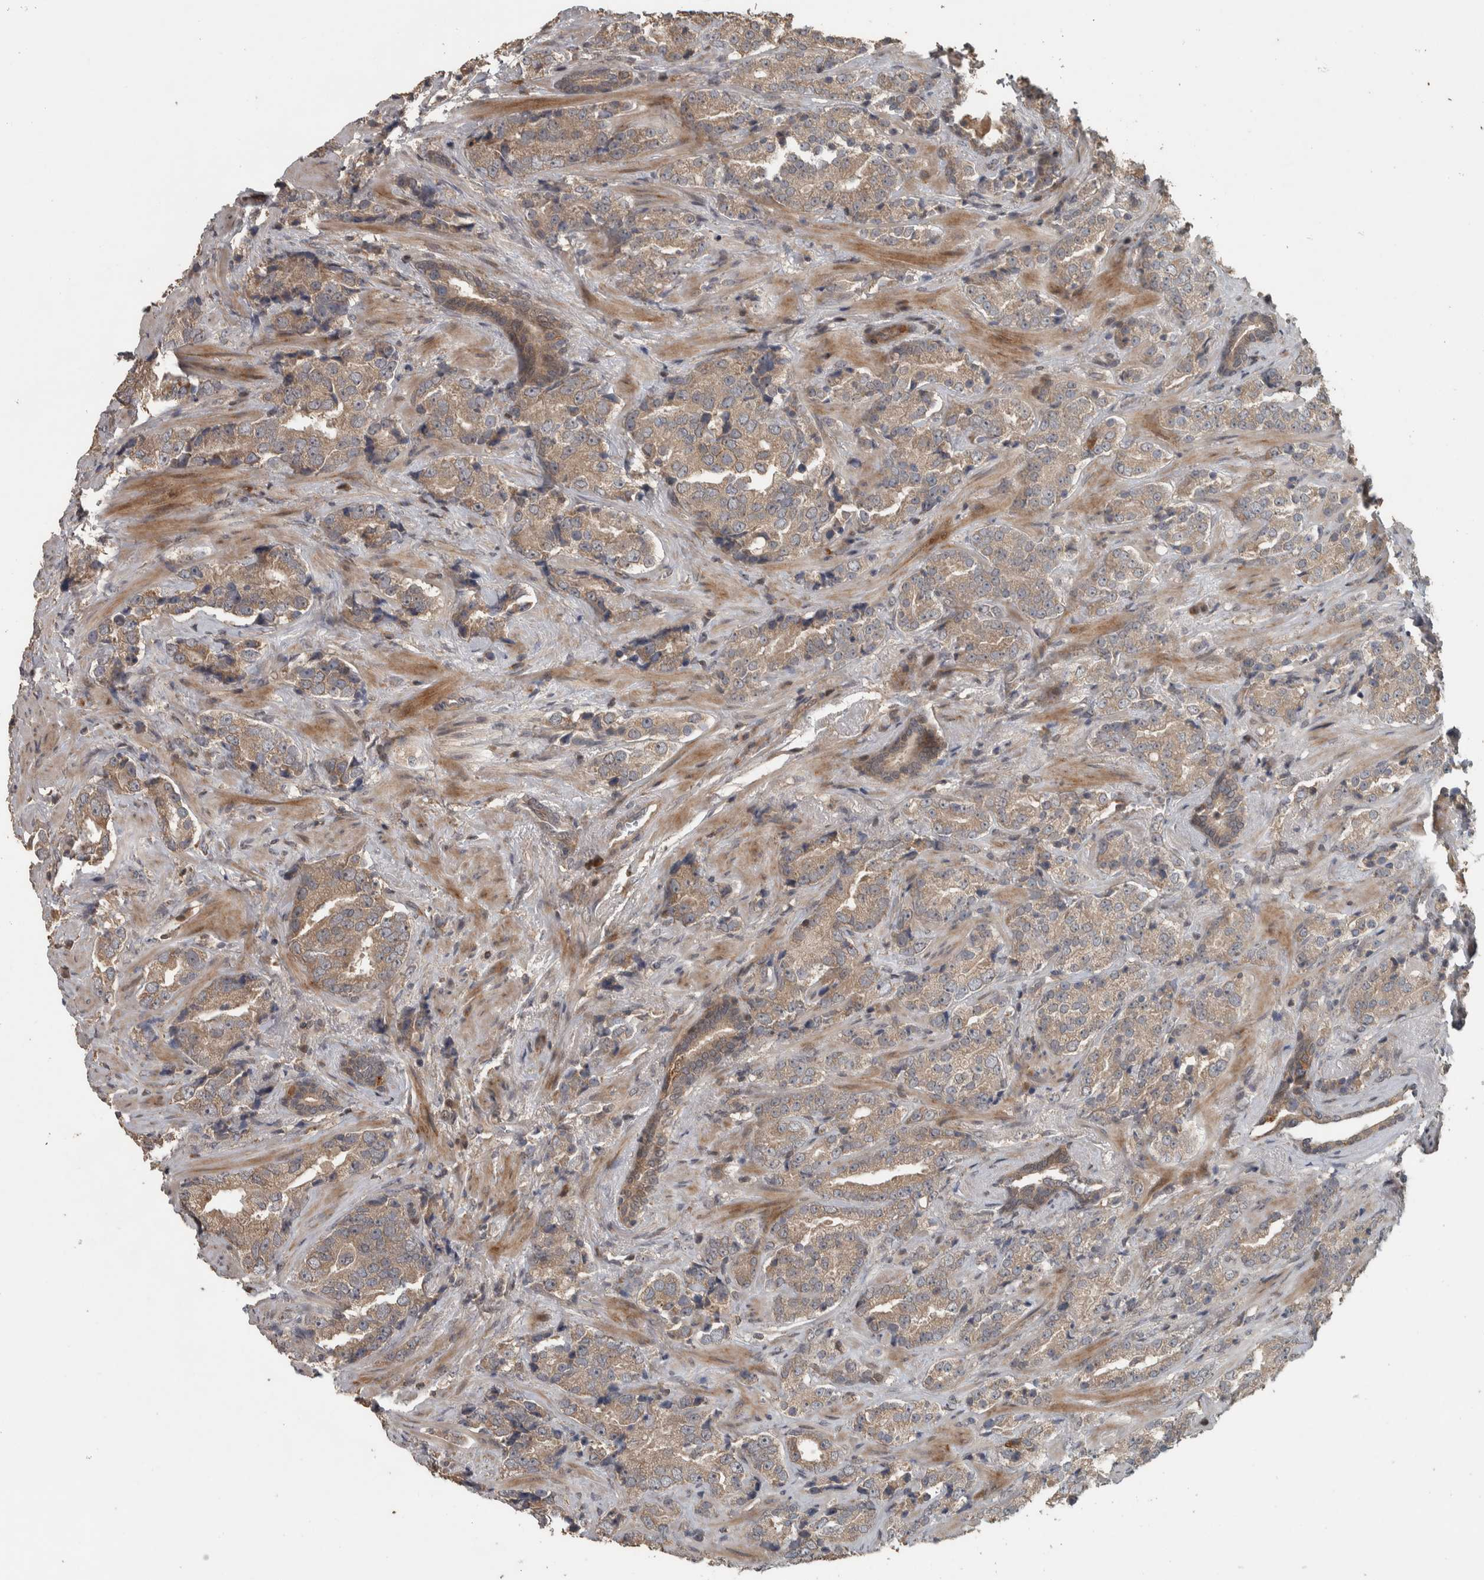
{"staining": {"intensity": "weak", "quantity": ">75%", "location": "cytoplasmic/membranous"}, "tissue": "prostate cancer", "cell_type": "Tumor cells", "image_type": "cancer", "snomed": [{"axis": "morphology", "description": "Adenocarcinoma, High grade"}, {"axis": "topography", "description": "Prostate"}], "caption": "The immunohistochemical stain labels weak cytoplasmic/membranous staining in tumor cells of prostate adenocarcinoma (high-grade) tissue.", "gene": "ERAL1", "patient": {"sex": "male", "age": 71}}